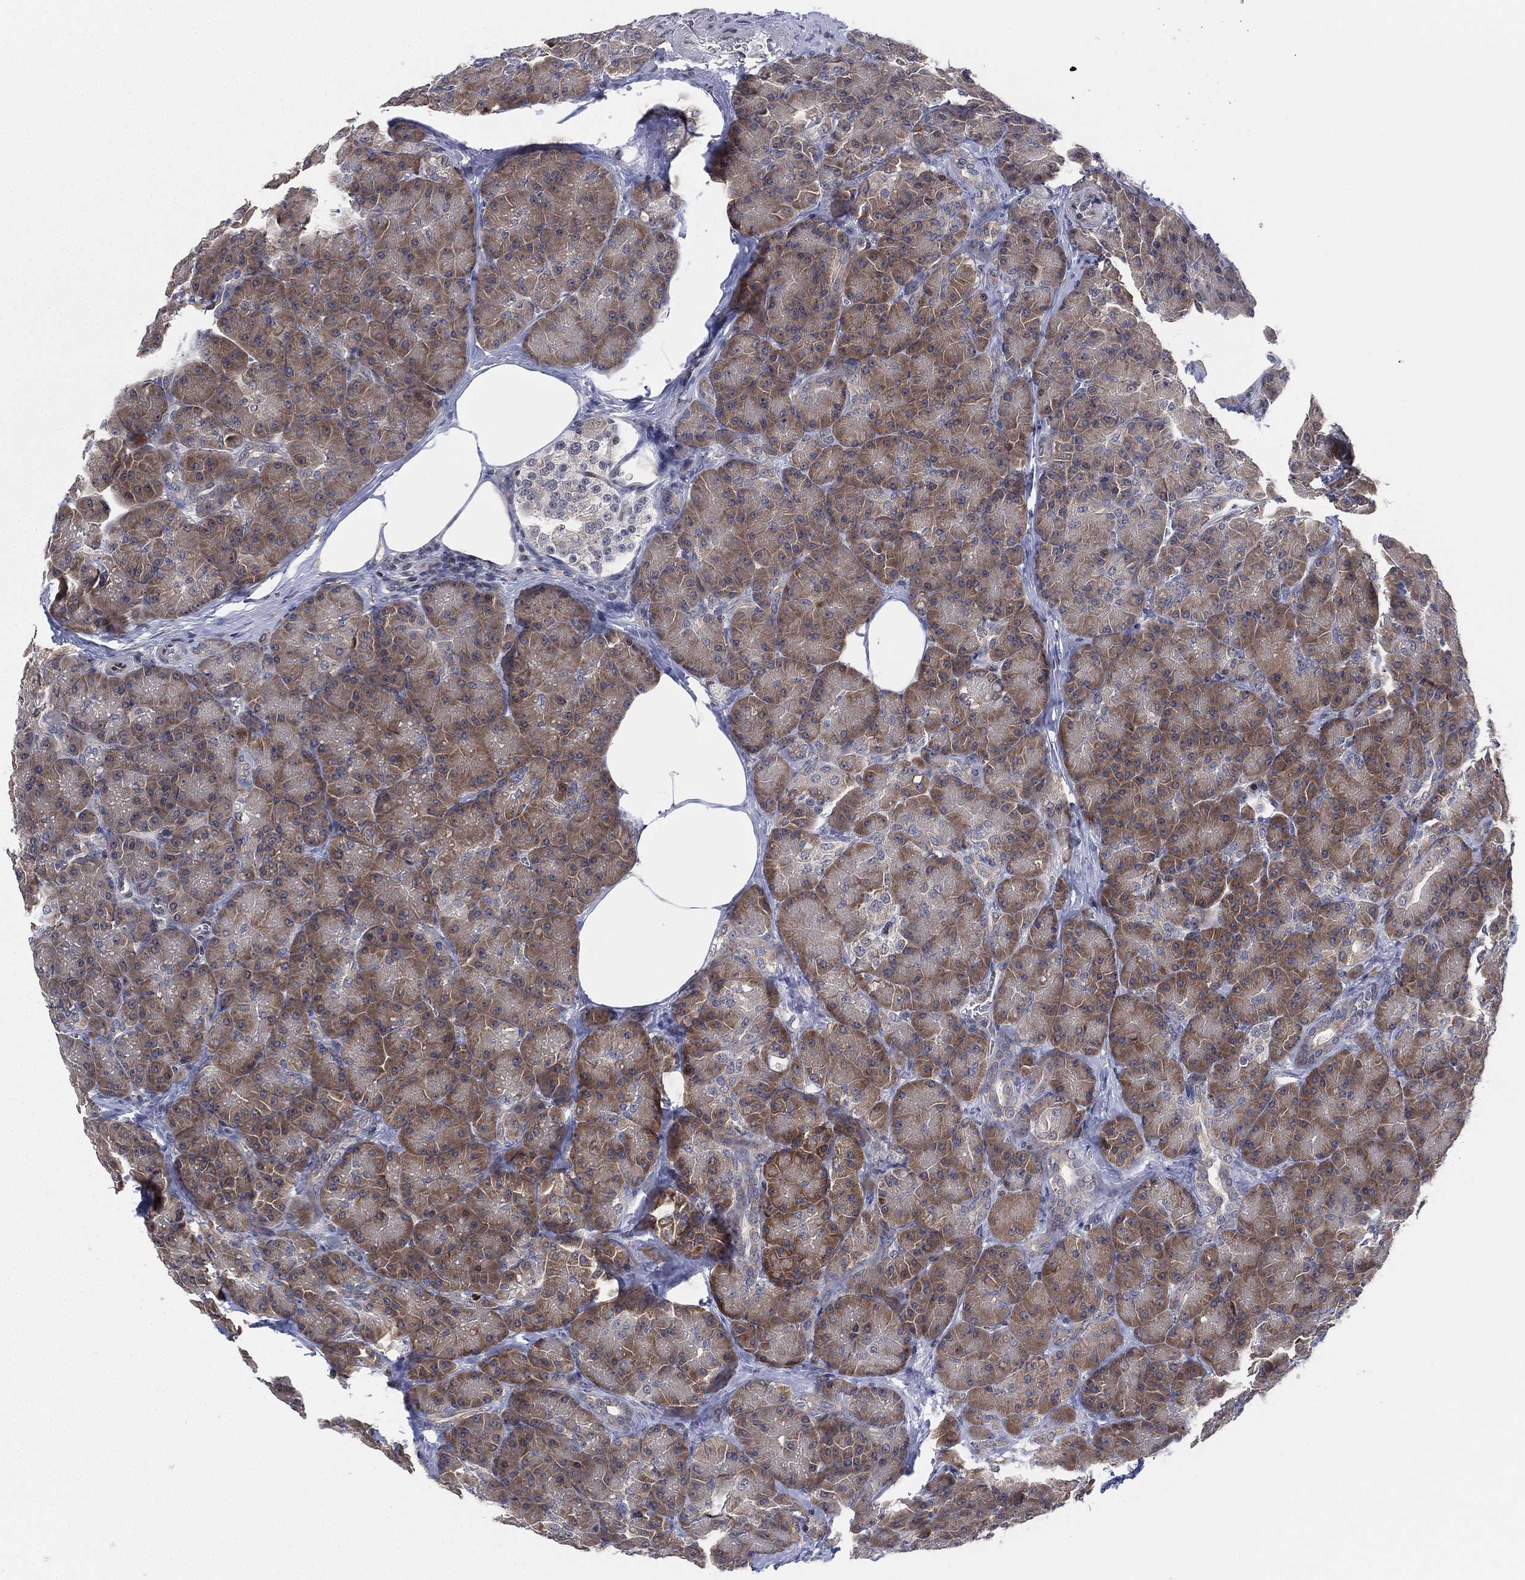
{"staining": {"intensity": "moderate", "quantity": "25%-75%", "location": "cytoplasmic/membranous"}, "tissue": "pancreas", "cell_type": "Exocrine glandular cells", "image_type": "normal", "snomed": [{"axis": "morphology", "description": "Normal tissue, NOS"}, {"axis": "topography", "description": "Pancreas"}], "caption": "Protein expression analysis of benign pancreas displays moderate cytoplasmic/membranous positivity in about 25%-75% of exocrine glandular cells.", "gene": "TMCO1", "patient": {"sex": "male", "age": 57}}